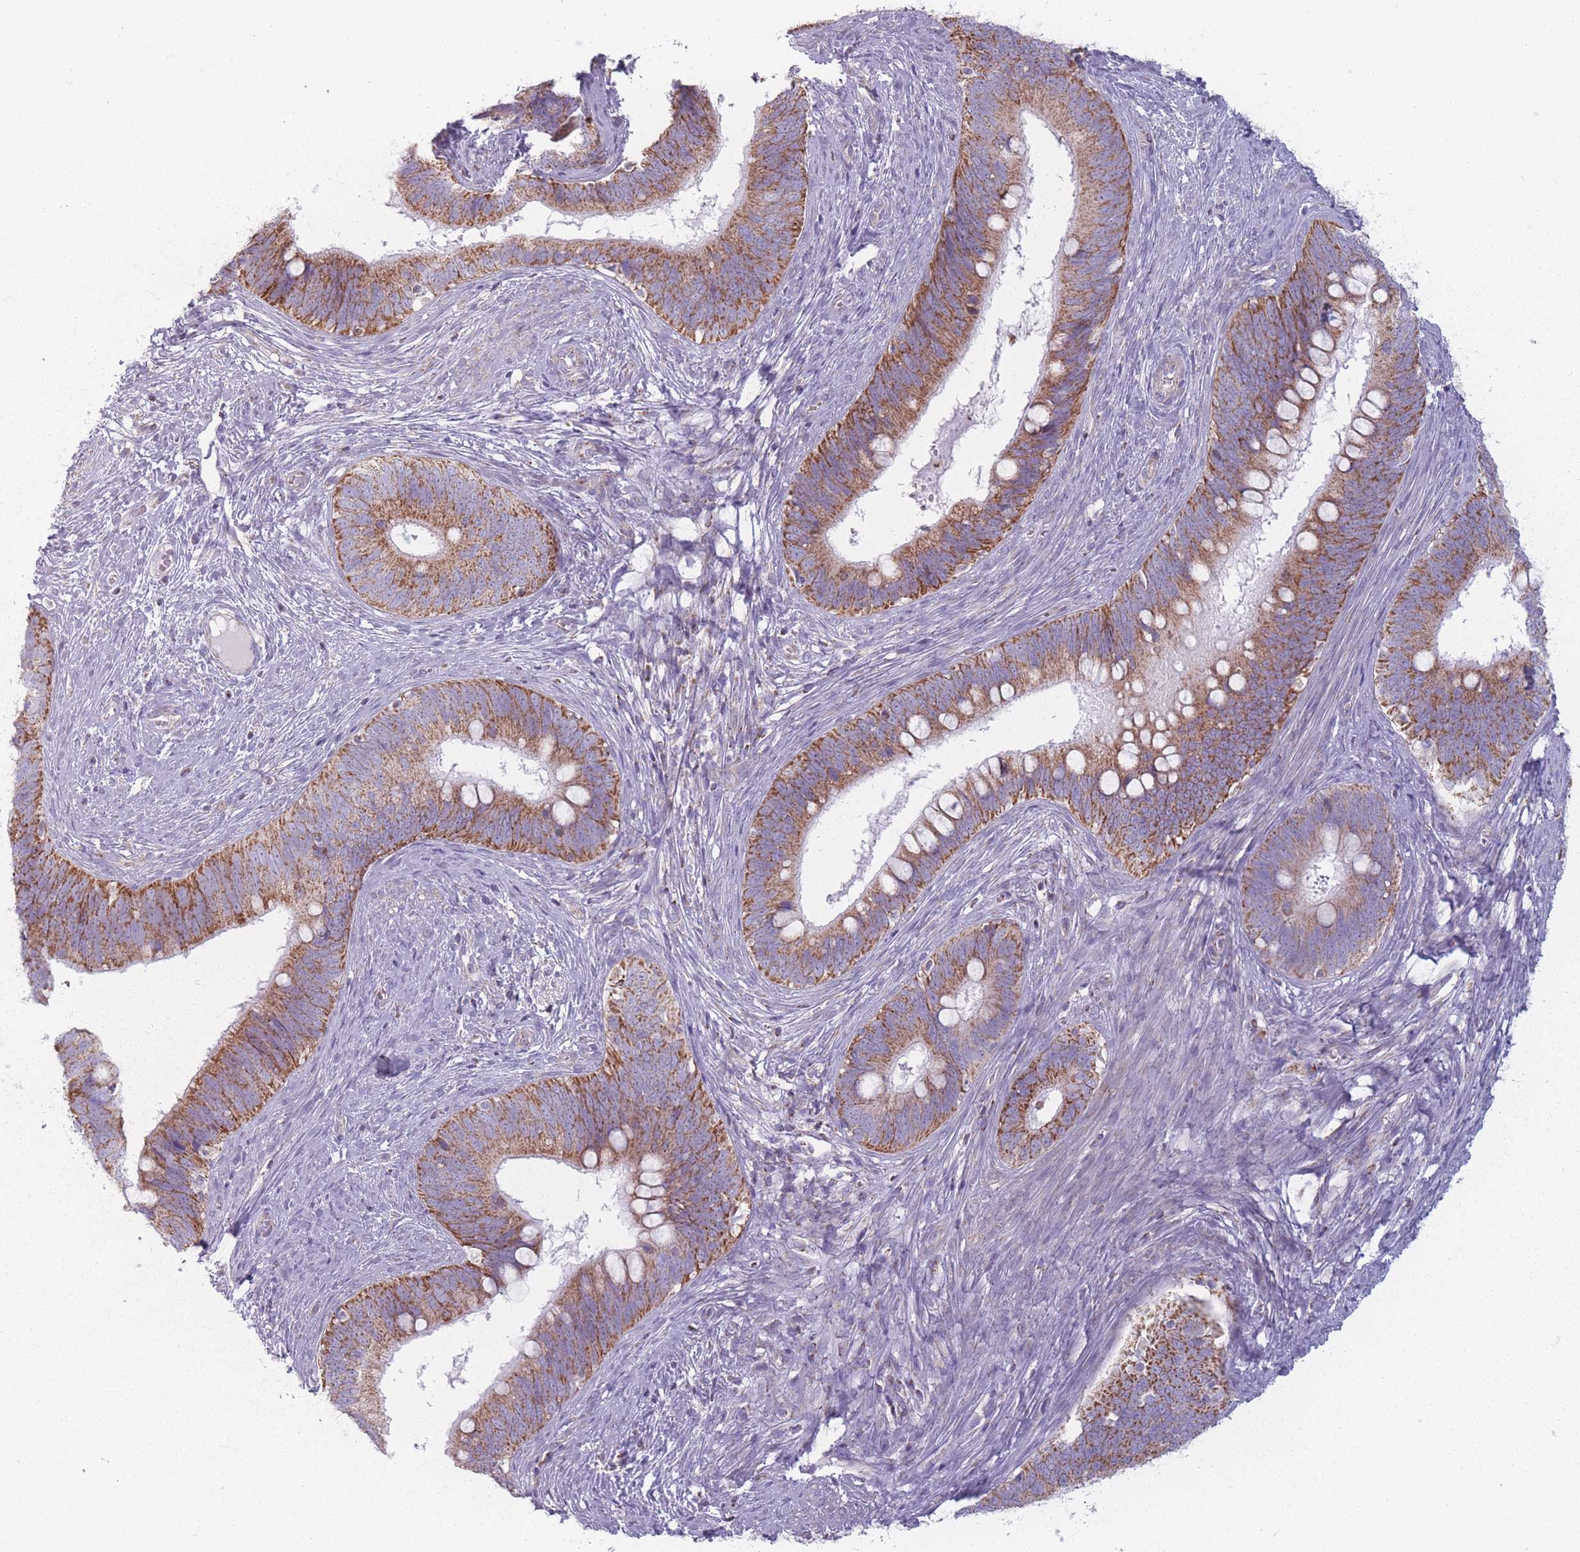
{"staining": {"intensity": "strong", "quantity": ">75%", "location": "cytoplasmic/membranous"}, "tissue": "cervical cancer", "cell_type": "Tumor cells", "image_type": "cancer", "snomed": [{"axis": "morphology", "description": "Adenocarcinoma, NOS"}, {"axis": "topography", "description": "Cervix"}], "caption": "Immunohistochemical staining of human adenocarcinoma (cervical) shows high levels of strong cytoplasmic/membranous expression in approximately >75% of tumor cells.", "gene": "DCHS1", "patient": {"sex": "female", "age": 42}}